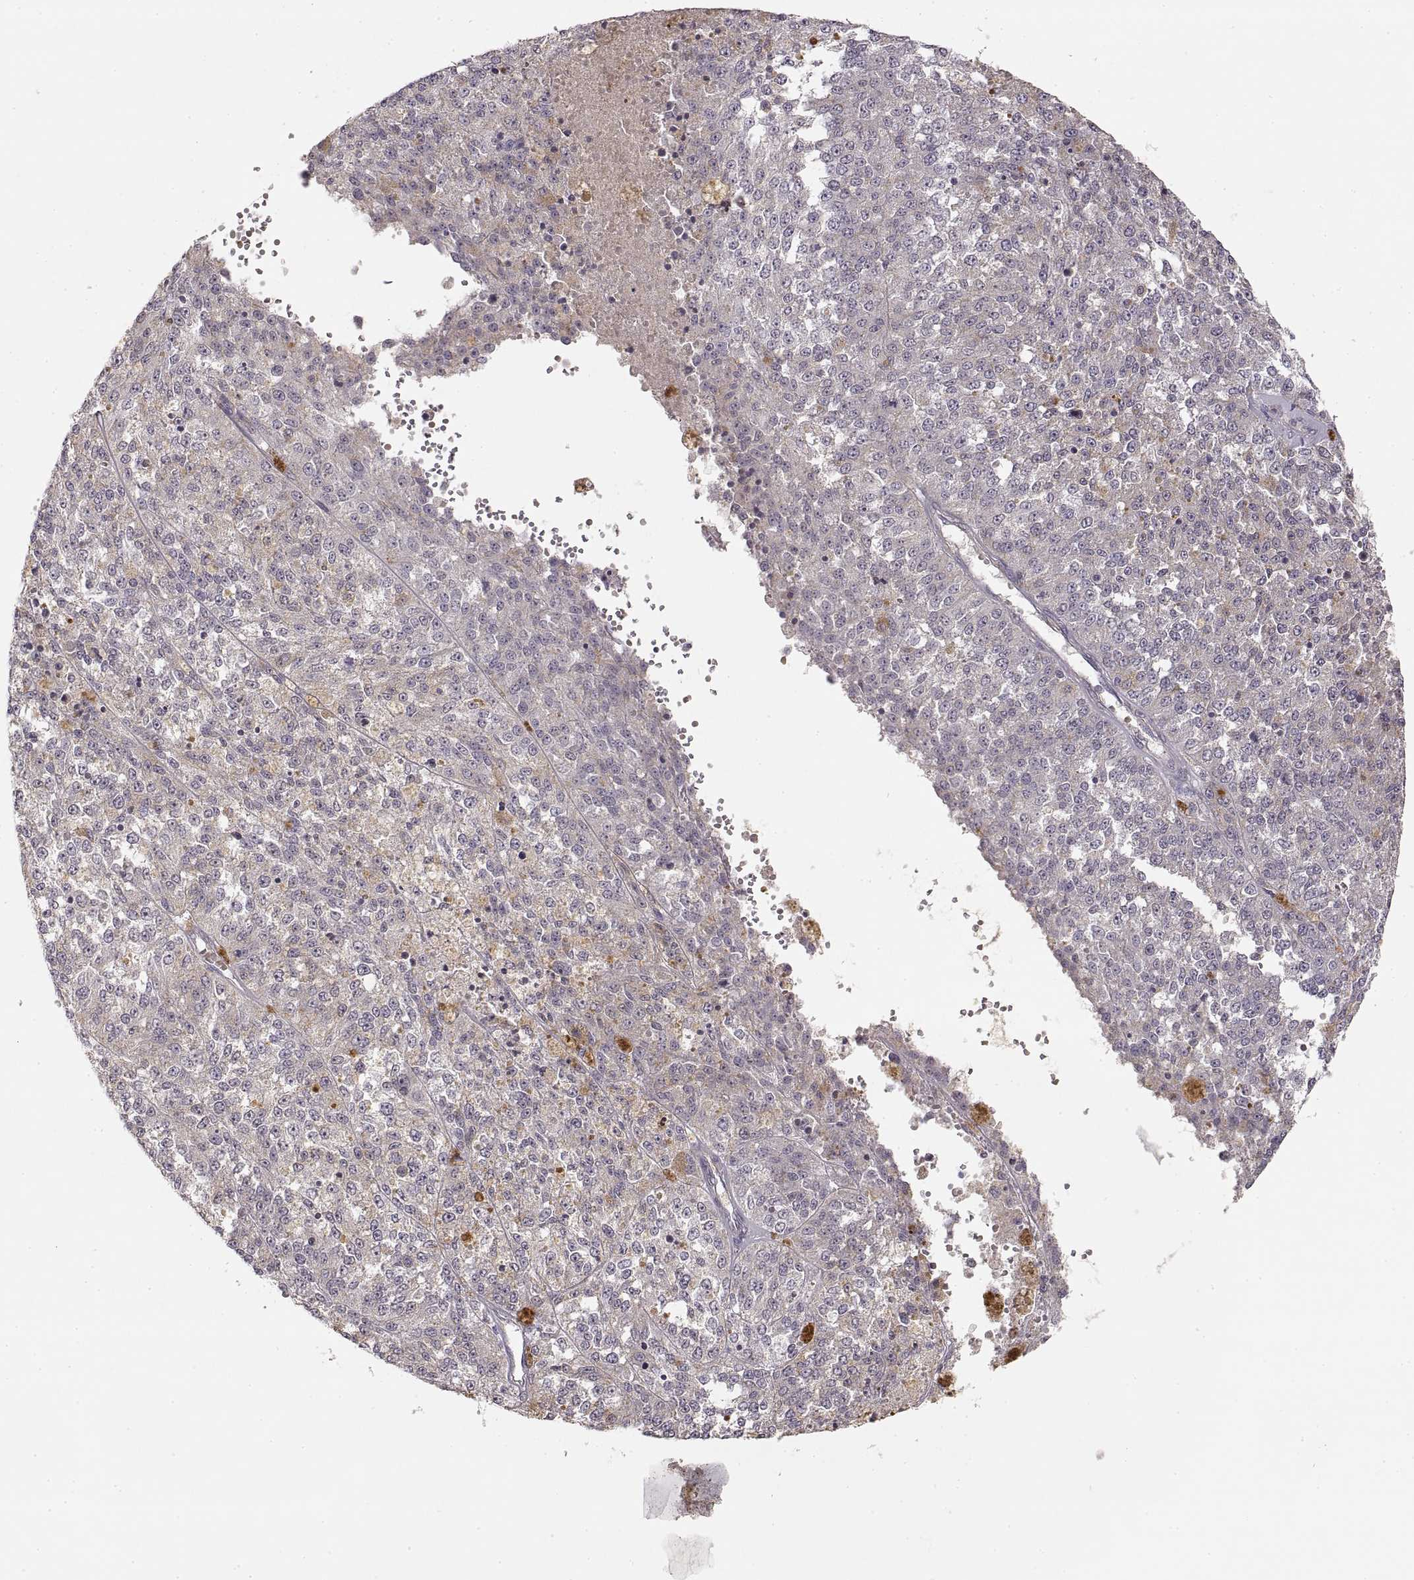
{"staining": {"intensity": "weak", "quantity": "25%-75%", "location": "cytoplasmic/membranous"}, "tissue": "melanoma", "cell_type": "Tumor cells", "image_type": "cancer", "snomed": [{"axis": "morphology", "description": "Malignant melanoma, Metastatic site"}, {"axis": "topography", "description": "Lymph node"}], "caption": "An immunohistochemistry (IHC) histopathology image of tumor tissue is shown. Protein staining in brown highlights weak cytoplasmic/membranous positivity in malignant melanoma (metastatic site) within tumor cells.", "gene": "LAMC2", "patient": {"sex": "female", "age": 64}}